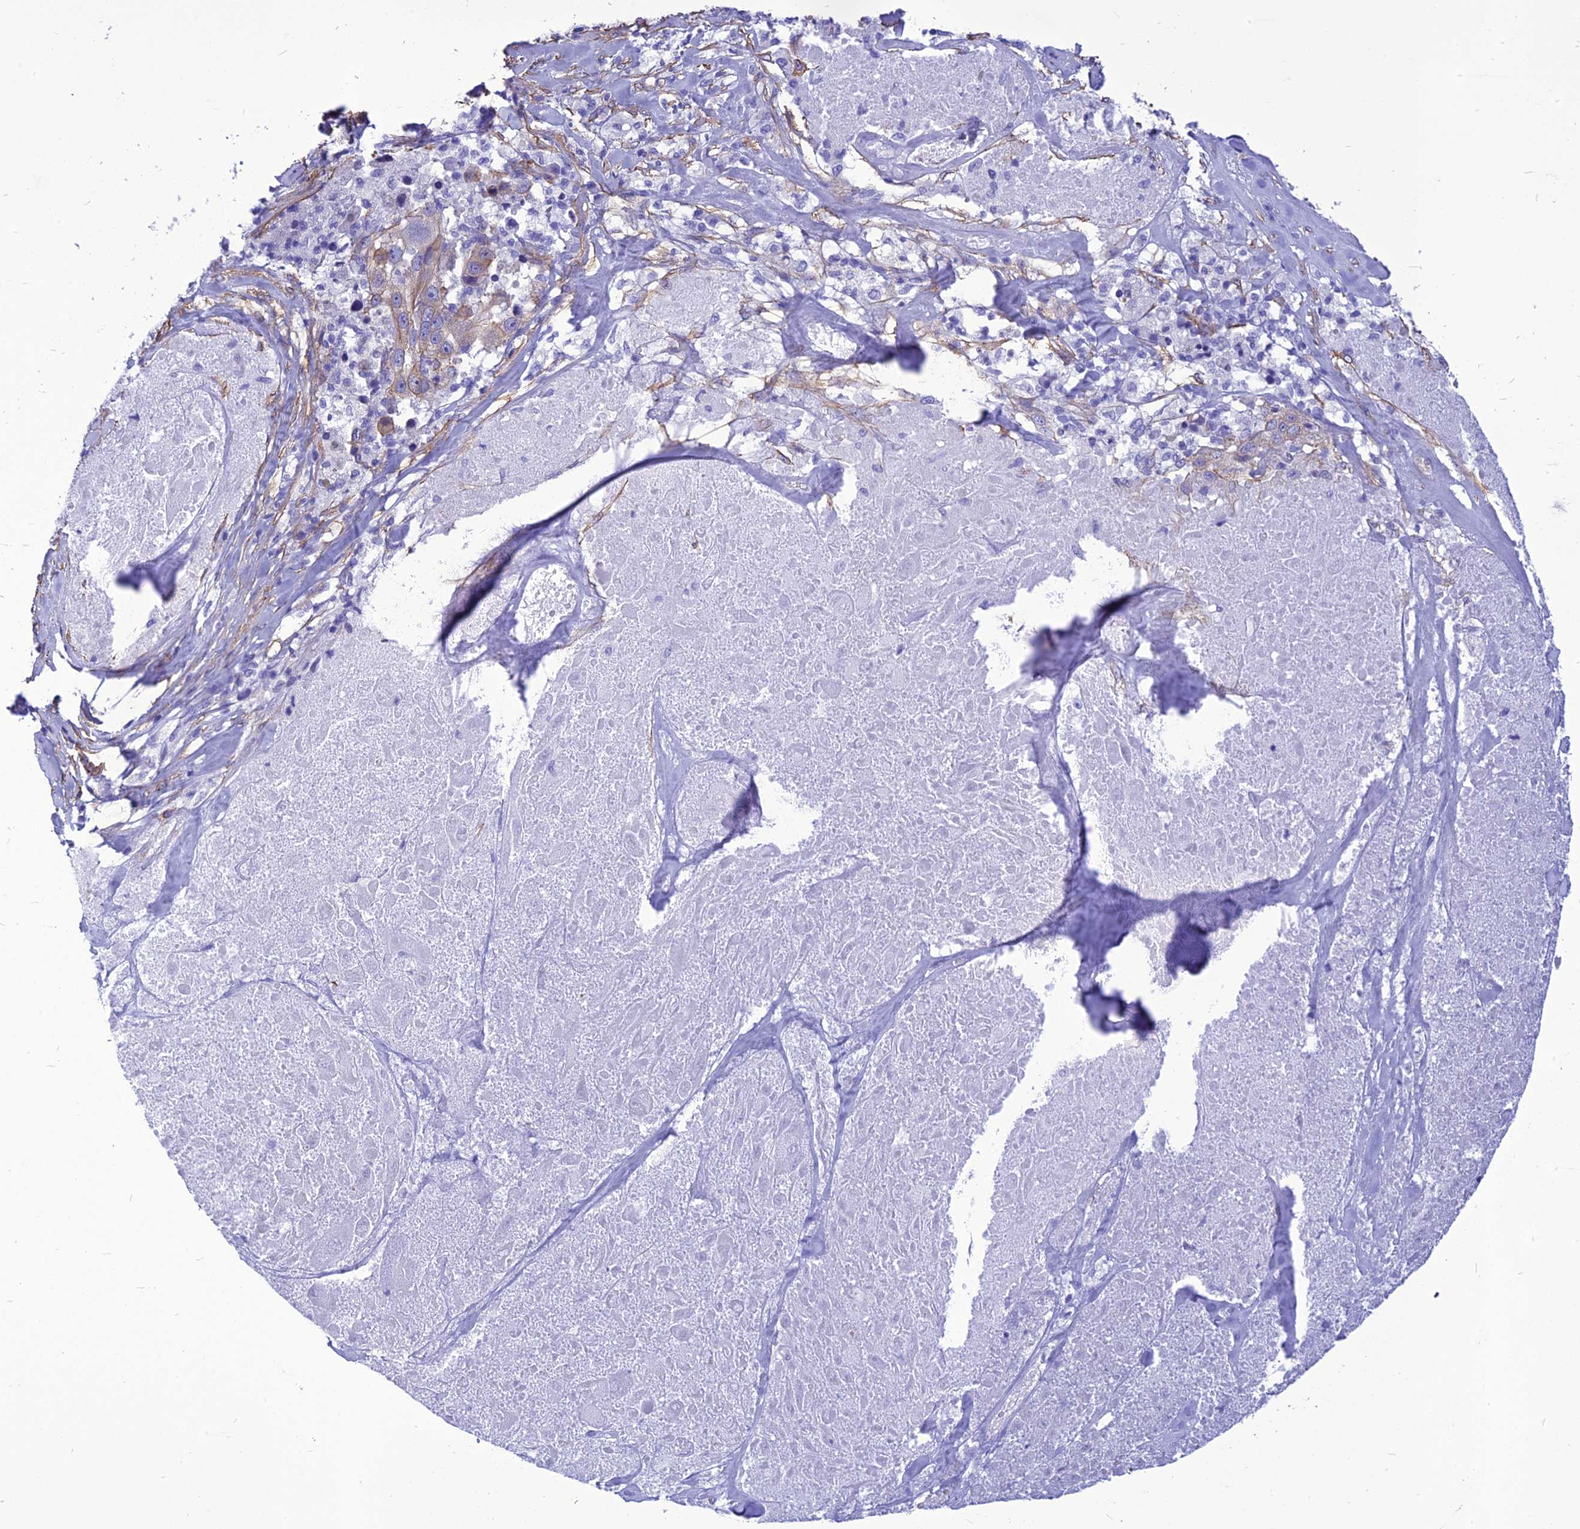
{"staining": {"intensity": "weak", "quantity": "<25%", "location": "cytoplasmic/membranous"}, "tissue": "melanoma", "cell_type": "Tumor cells", "image_type": "cancer", "snomed": [{"axis": "morphology", "description": "Malignant melanoma, Metastatic site"}, {"axis": "topography", "description": "Lymph node"}], "caption": "Immunohistochemistry (IHC) histopathology image of human melanoma stained for a protein (brown), which reveals no expression in tumor cells.", "gene": "NKD1", "patient": {"sex": "male", "age": 62}}